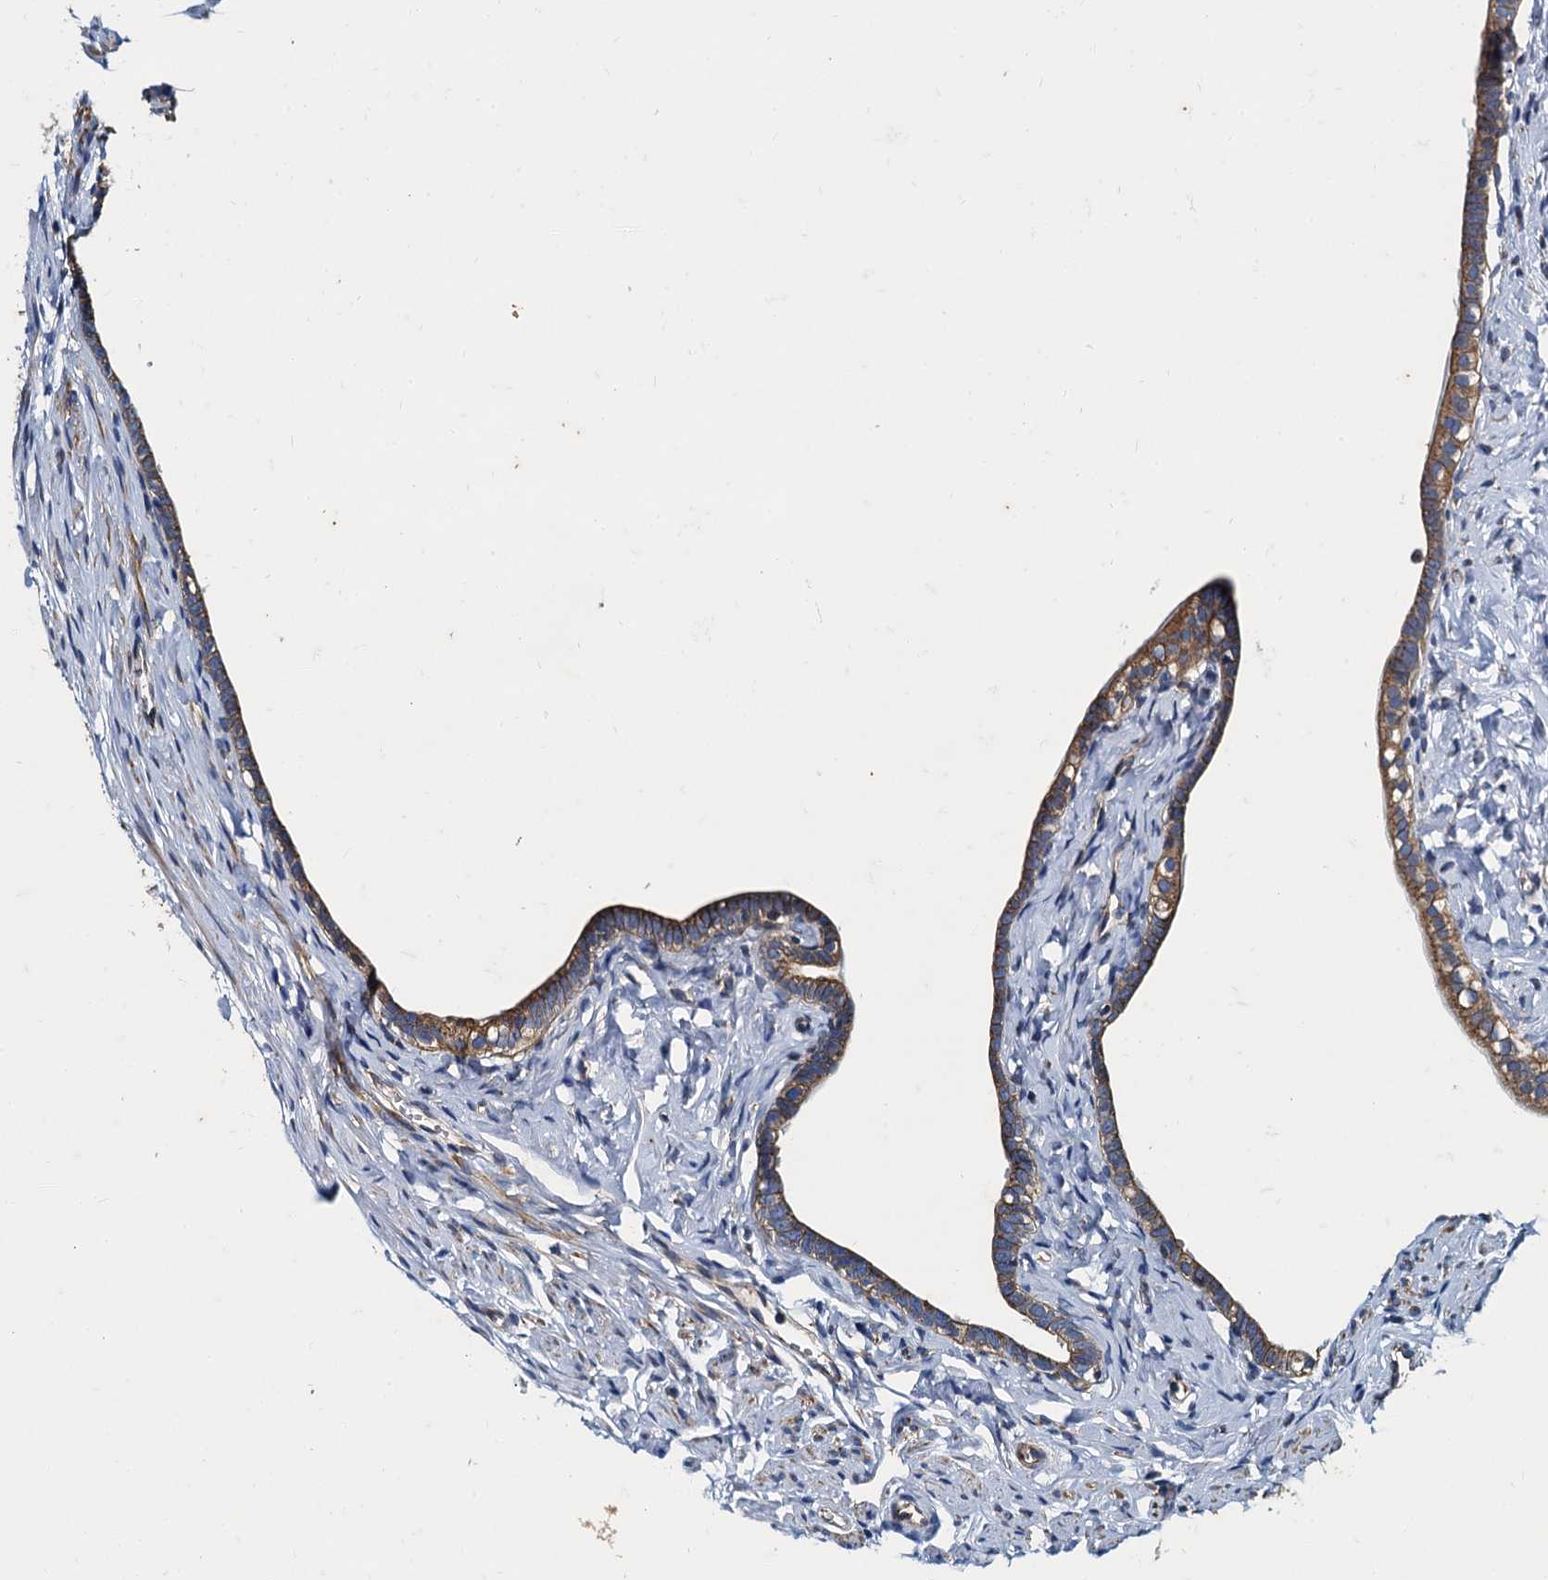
{"staining": {"intensity": "moderate", "quantity": ">75%", "location": "cytoplasmic/membranous"}, "tissue": "fallopian tube", "cell_type": "Glandular cells", "image_type": "normal", "snomed": [{"axis": "morphology", "description": "Normal tissue, NOS"}, {"axis": "topography", "description": "Fallopian tube"}], "caption": "Immunohistochemical staining of unremarkable fallopian tube displays medium levels of moderate cytoplasmic/membranous positivity in about >75% of glandular cells. (Stains: DAB in brown, nuclei in blue, Microscopy: brightfield microscopy at high magnification).", "gene": "NGRN", "patient": {"sex": "female", "age": 66}}